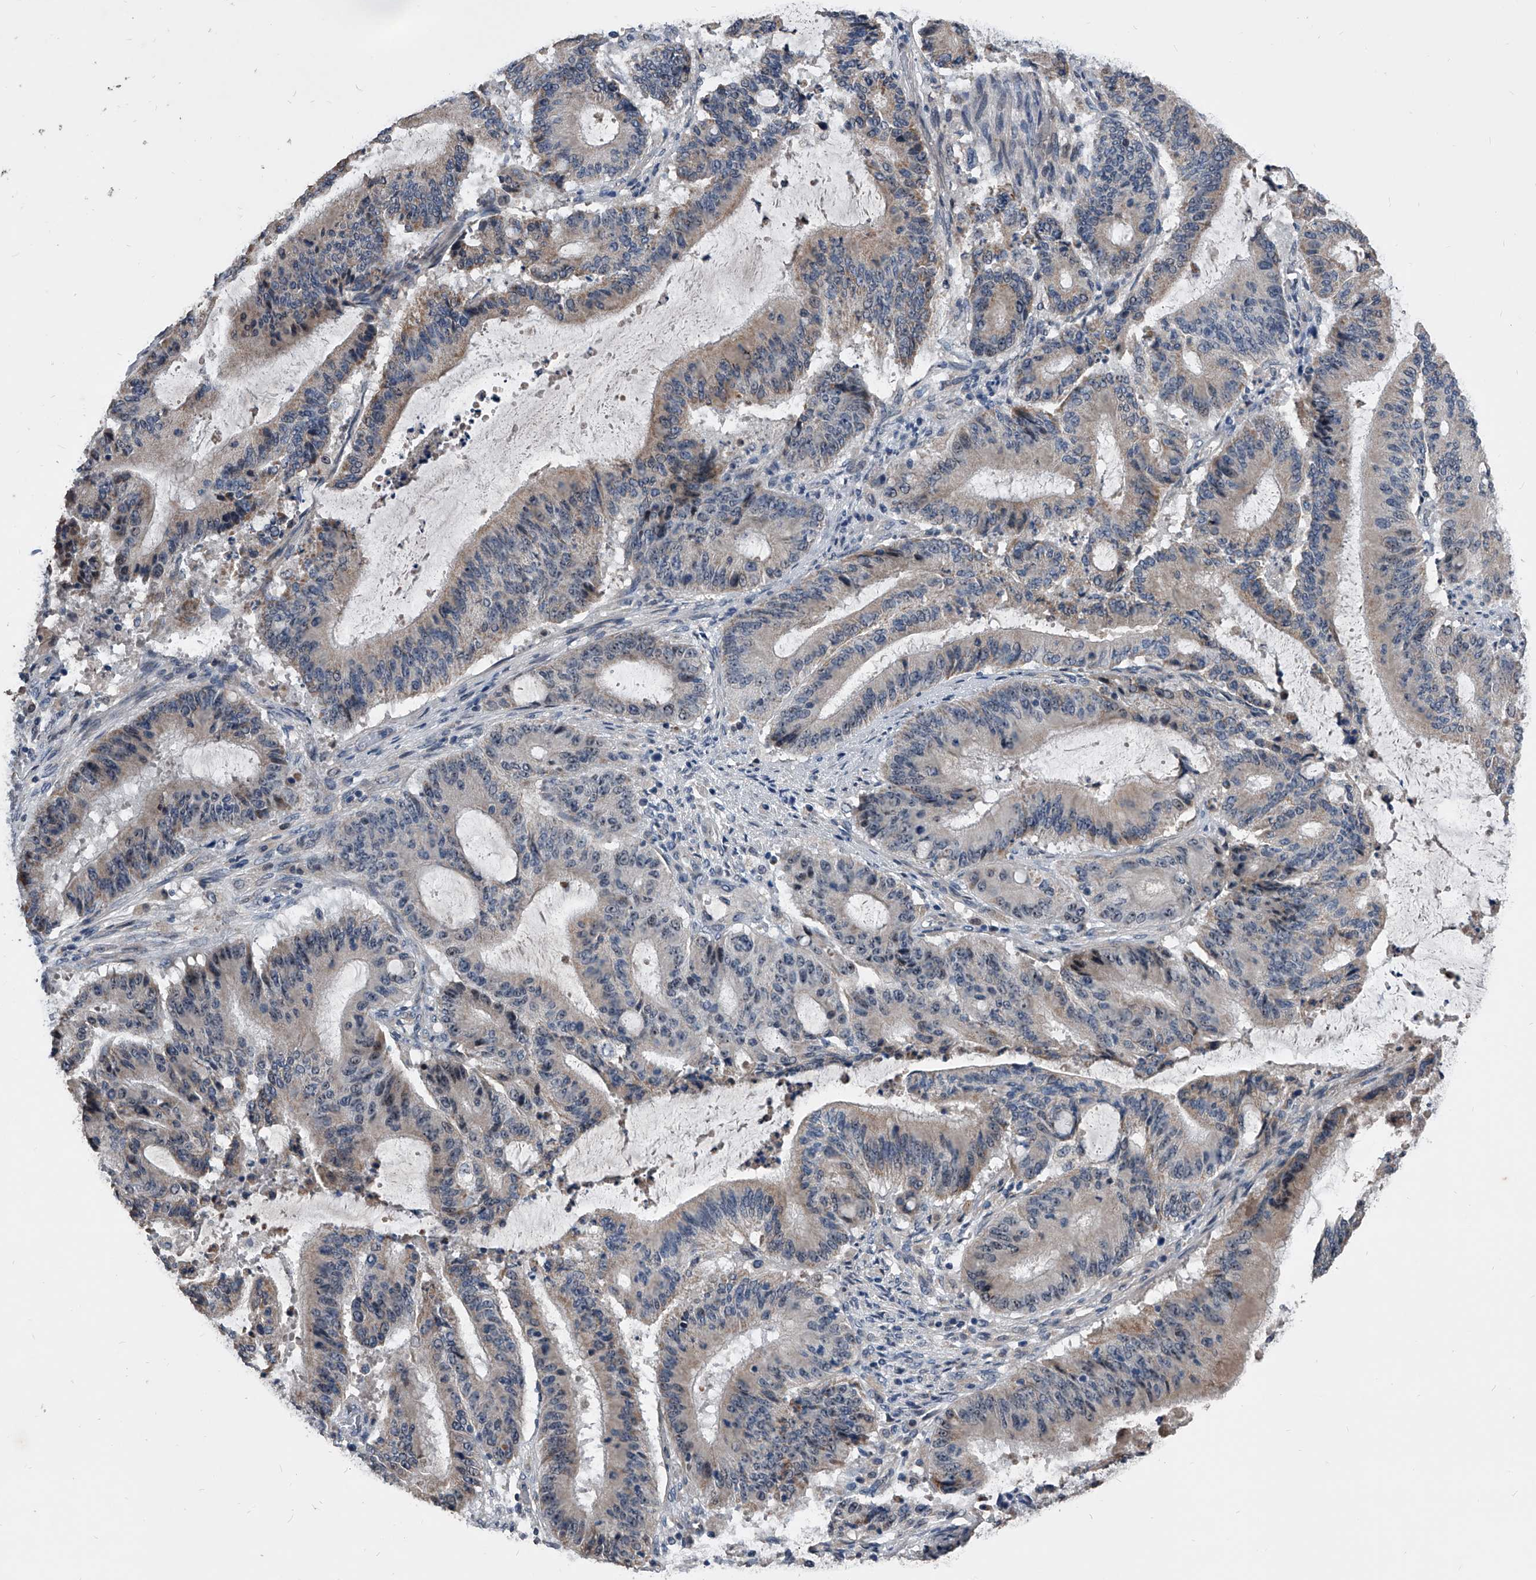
{"staining": {"intensity": "weak", "quantity": "25%-75%", "location": "cytoplasmic/membranous"}, "tissue": "liver cancer", "cell_type": "Tumor cells", "image_type": "cancer", "snomed": [{"axis": "morphology", "description": "Normal tissue, NOS"}, {"axis": "morphology", "description": "Cholangiocarcinoma"}, {"axis": "topography", "description": "Liver"}, {"axis": "topography", "description": "Peripheral nerve tissue"}], "caption": "Immunohistochemistry (IHC) of liver cholangiocarcinoma shows low levels of weak cytoplasmic/membranous positivity in approximately 25%-75% of tumor cells.", "gene": "PHACTR1", "patient": {"sex": "female", "age": 73}}